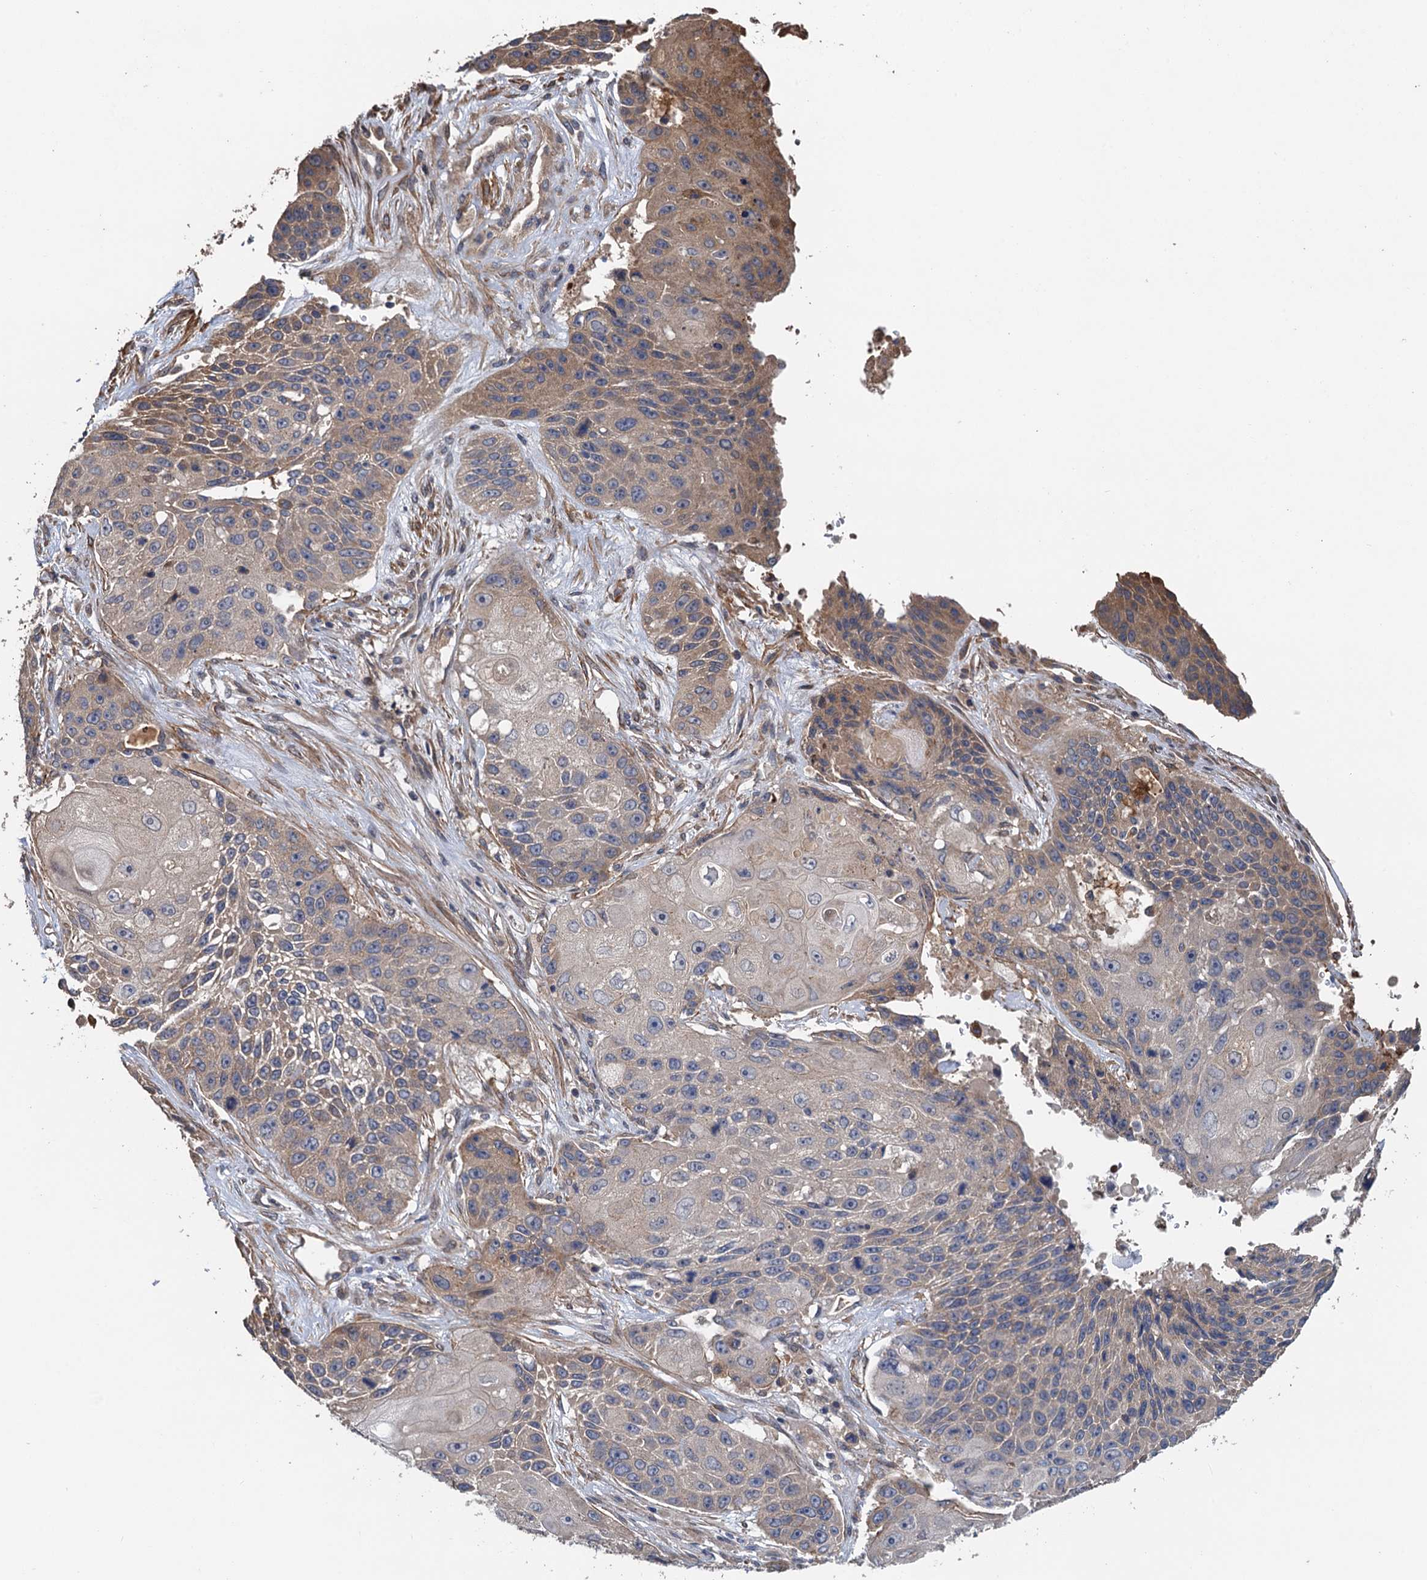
{"staining": {"intensity": "moderate", "quantity": "<25%", "location": "cytoplasmic/membranous"}, "tissue": "lung cancer", "cell_type": "Tumor cells", "image_type": "cancer", "snomed": [{"axis": "morphology", "description": "Squamous cell carcinoma, NOS"}, {"axis": "topography", "description": "Lung"}], "caption": "Protein staining by IHC shows moderate cytoplasmic/membranous expression in about <25% of tumor cells in lung cancer (squamous cell carcinoma).", "gene": "MEAK7", "patient": {"sex": "male", "age": 61}}